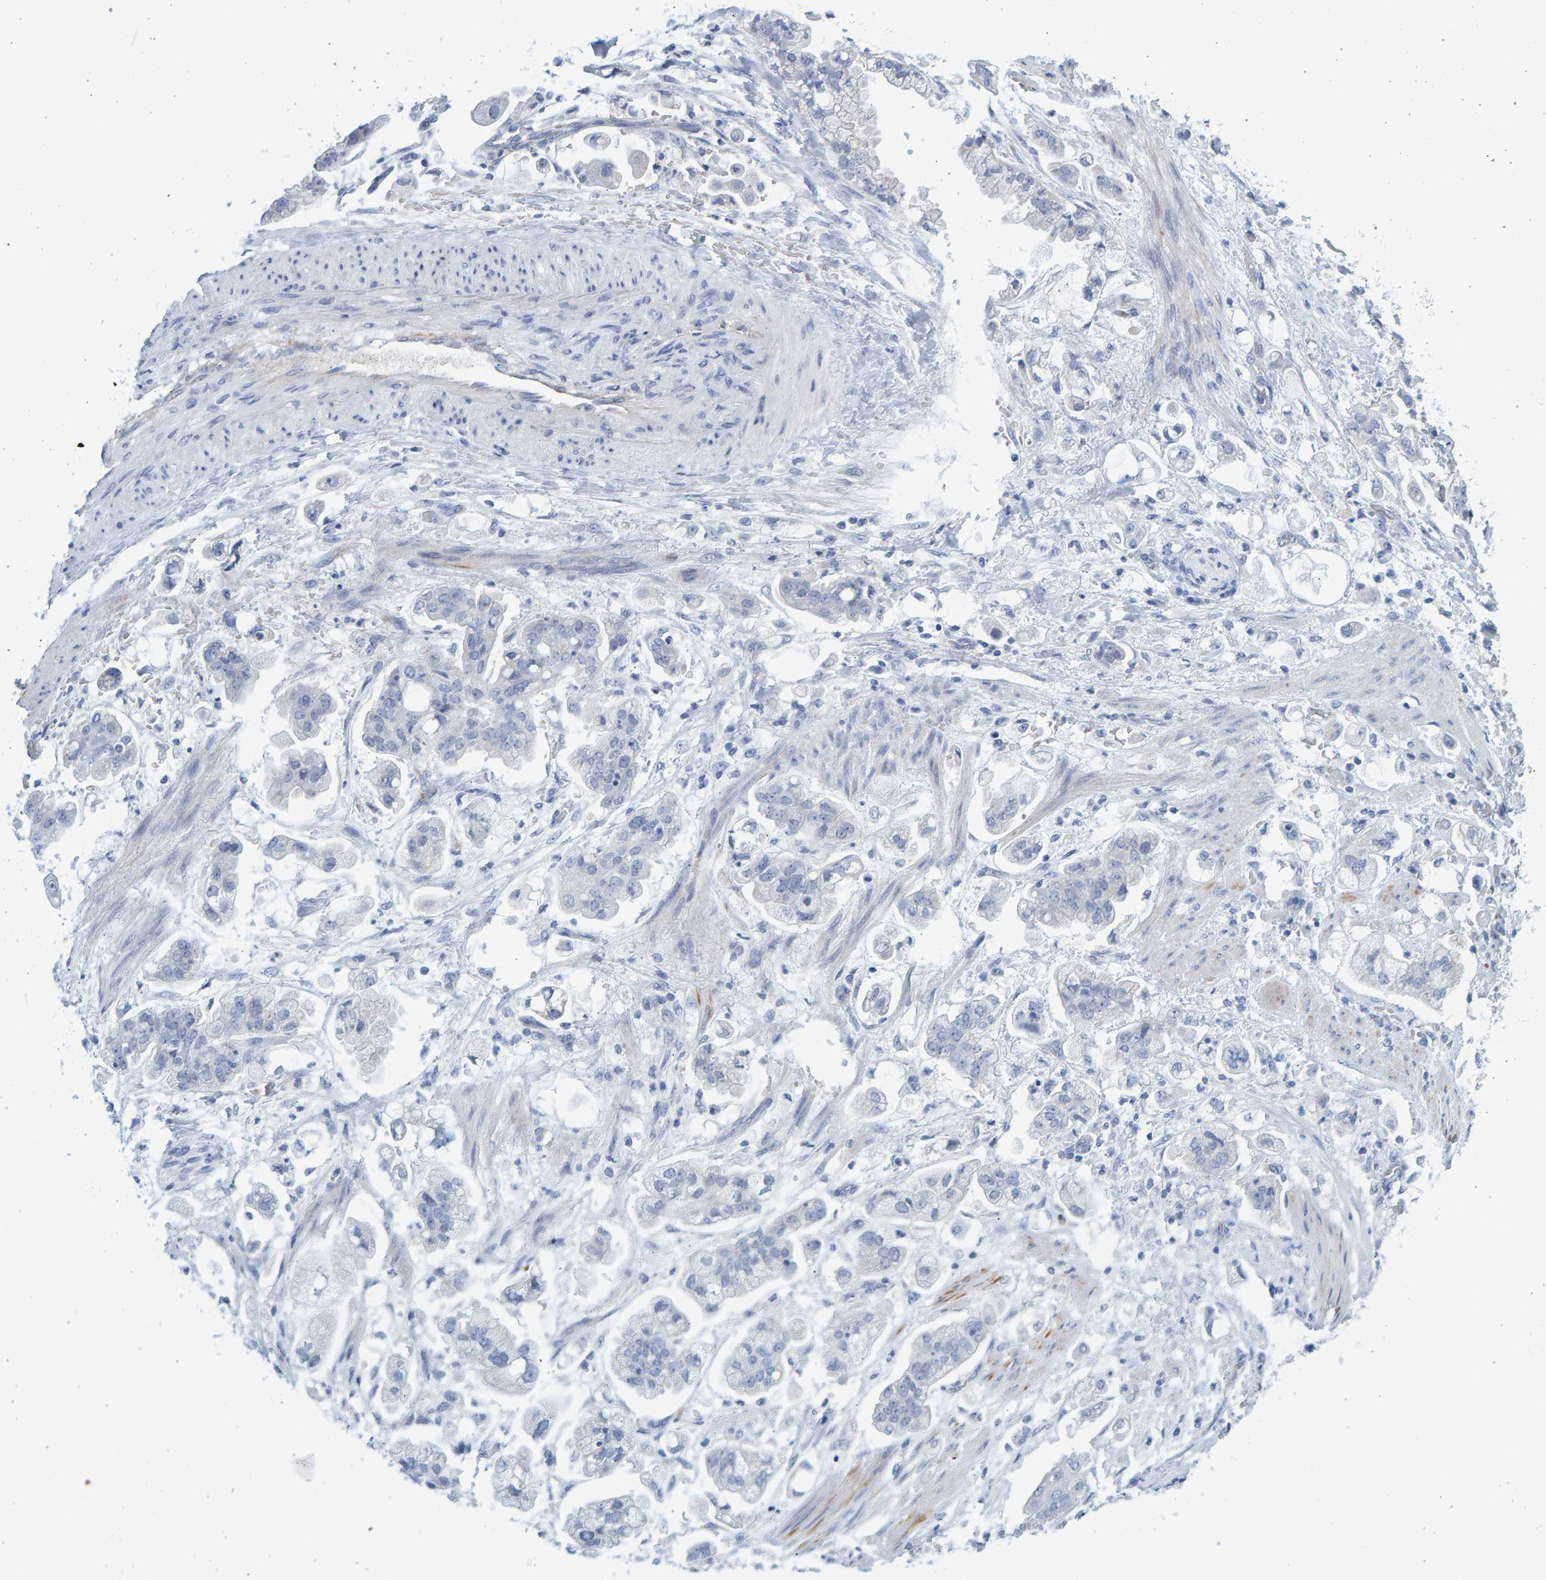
{"staining": {"intensity": "negative", "quantity": "none", "location": "none"}, "tissue": "stomach cancer", "cell_type": "Tumor cells", "image_type": "cancer", "snomed": [{"axis": "morphology", "description": "Adenocarcinoma, NOS"}, {"axis": "topography", "description": "Stomach"}], "caption": "The histopathology image shows no staining of tumor cells in stomach adenocarcinoma.", "gene": "SLC34A3", "patient": {"sex": "male", "age": 62}}